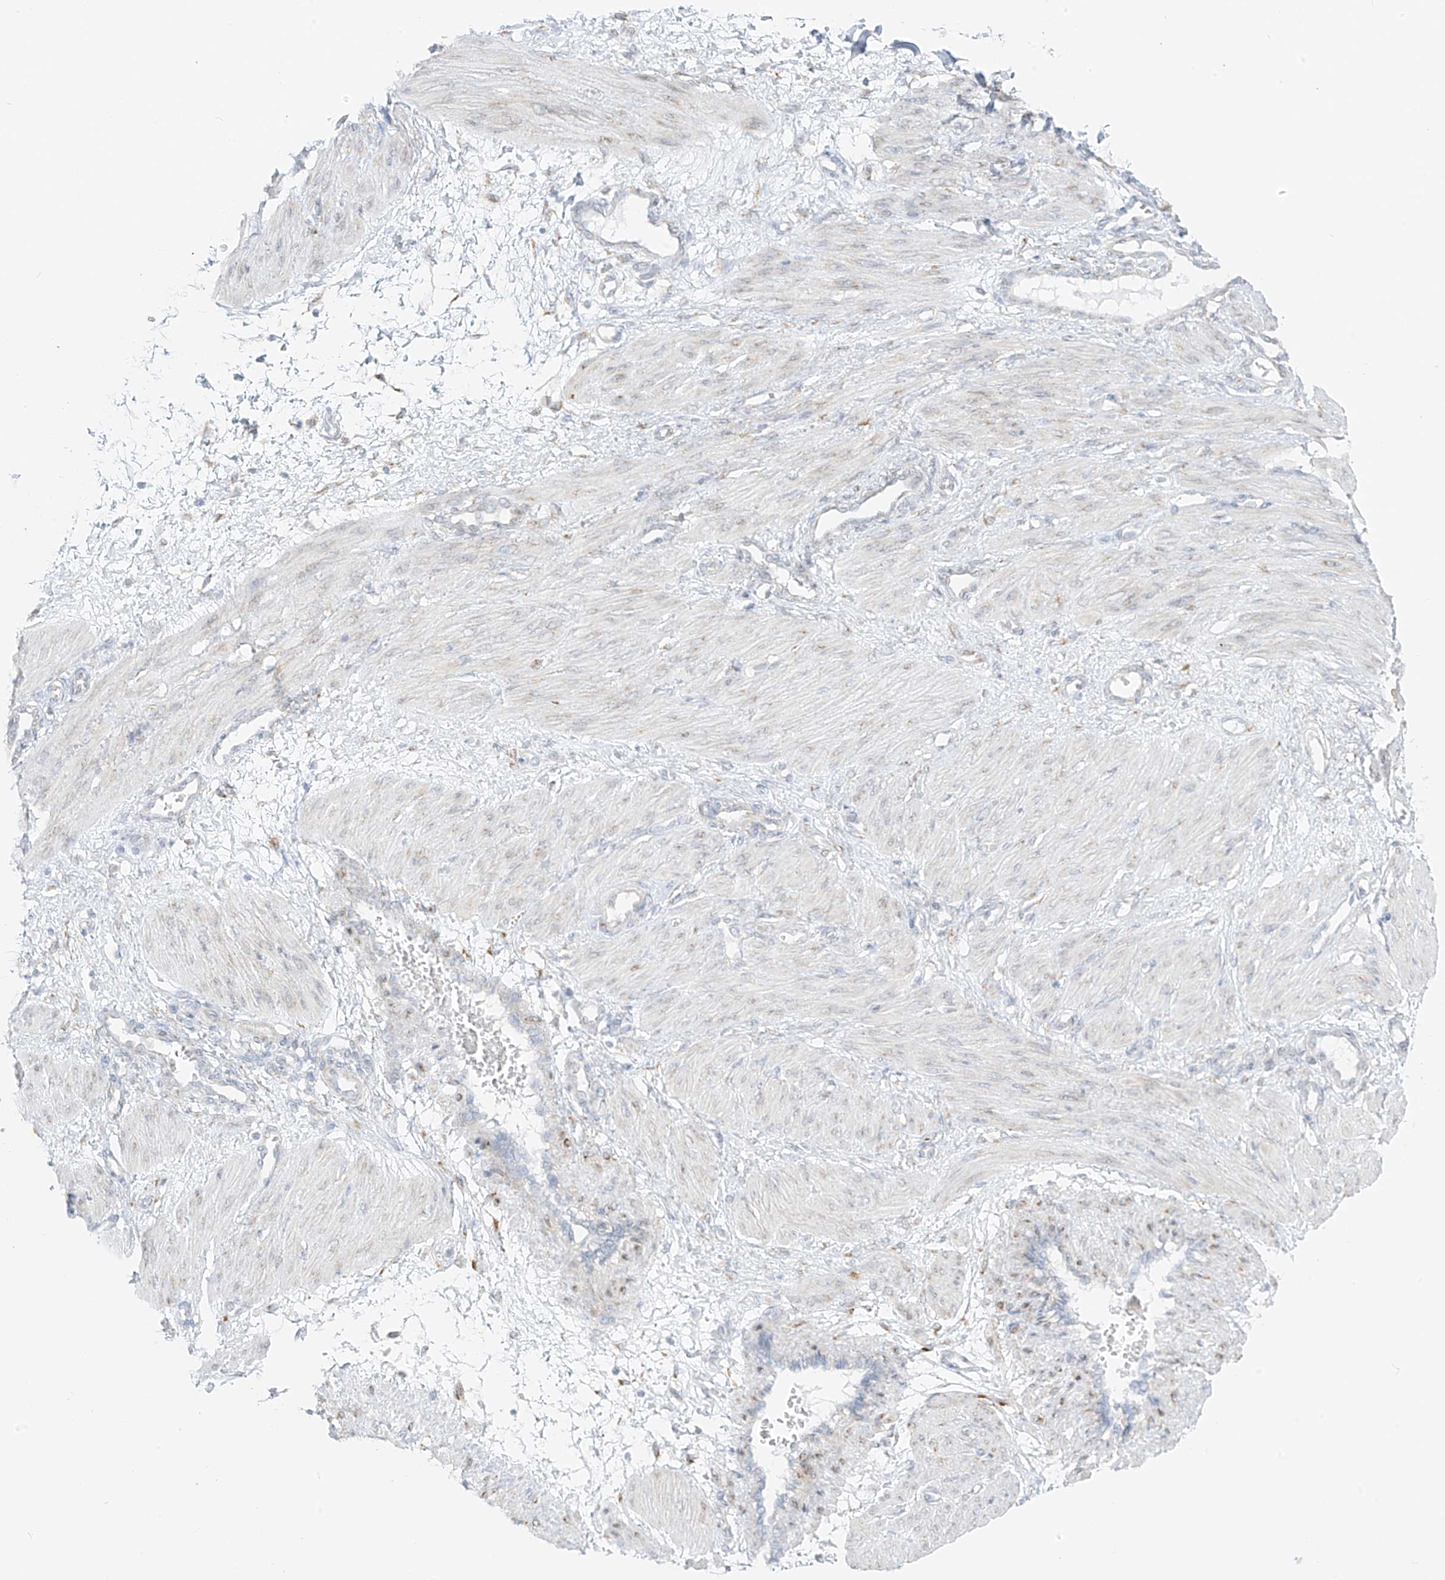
{"staining": {"intensity": "weak", "quantity": "<25%", "location": "cytoplasmic/membranous"}, "tissue": "smooth muscle", "cell_type": "Smooth muscle cells", "image_type": "normal", "snomed": [{"axis": "morphology", "description": "Normal tissue, NOS"}, {"axis": "topography", "description": "Endometrium"}], "caption": "Immunohistochemistry (IHC) micrograph of normal smooth muscle: human smooth muscle stained with DAB shows no significant protein staining in smooth muscle cells.", "gene": "LRRC59", "patient": {"sex": "female", "age": 33}}